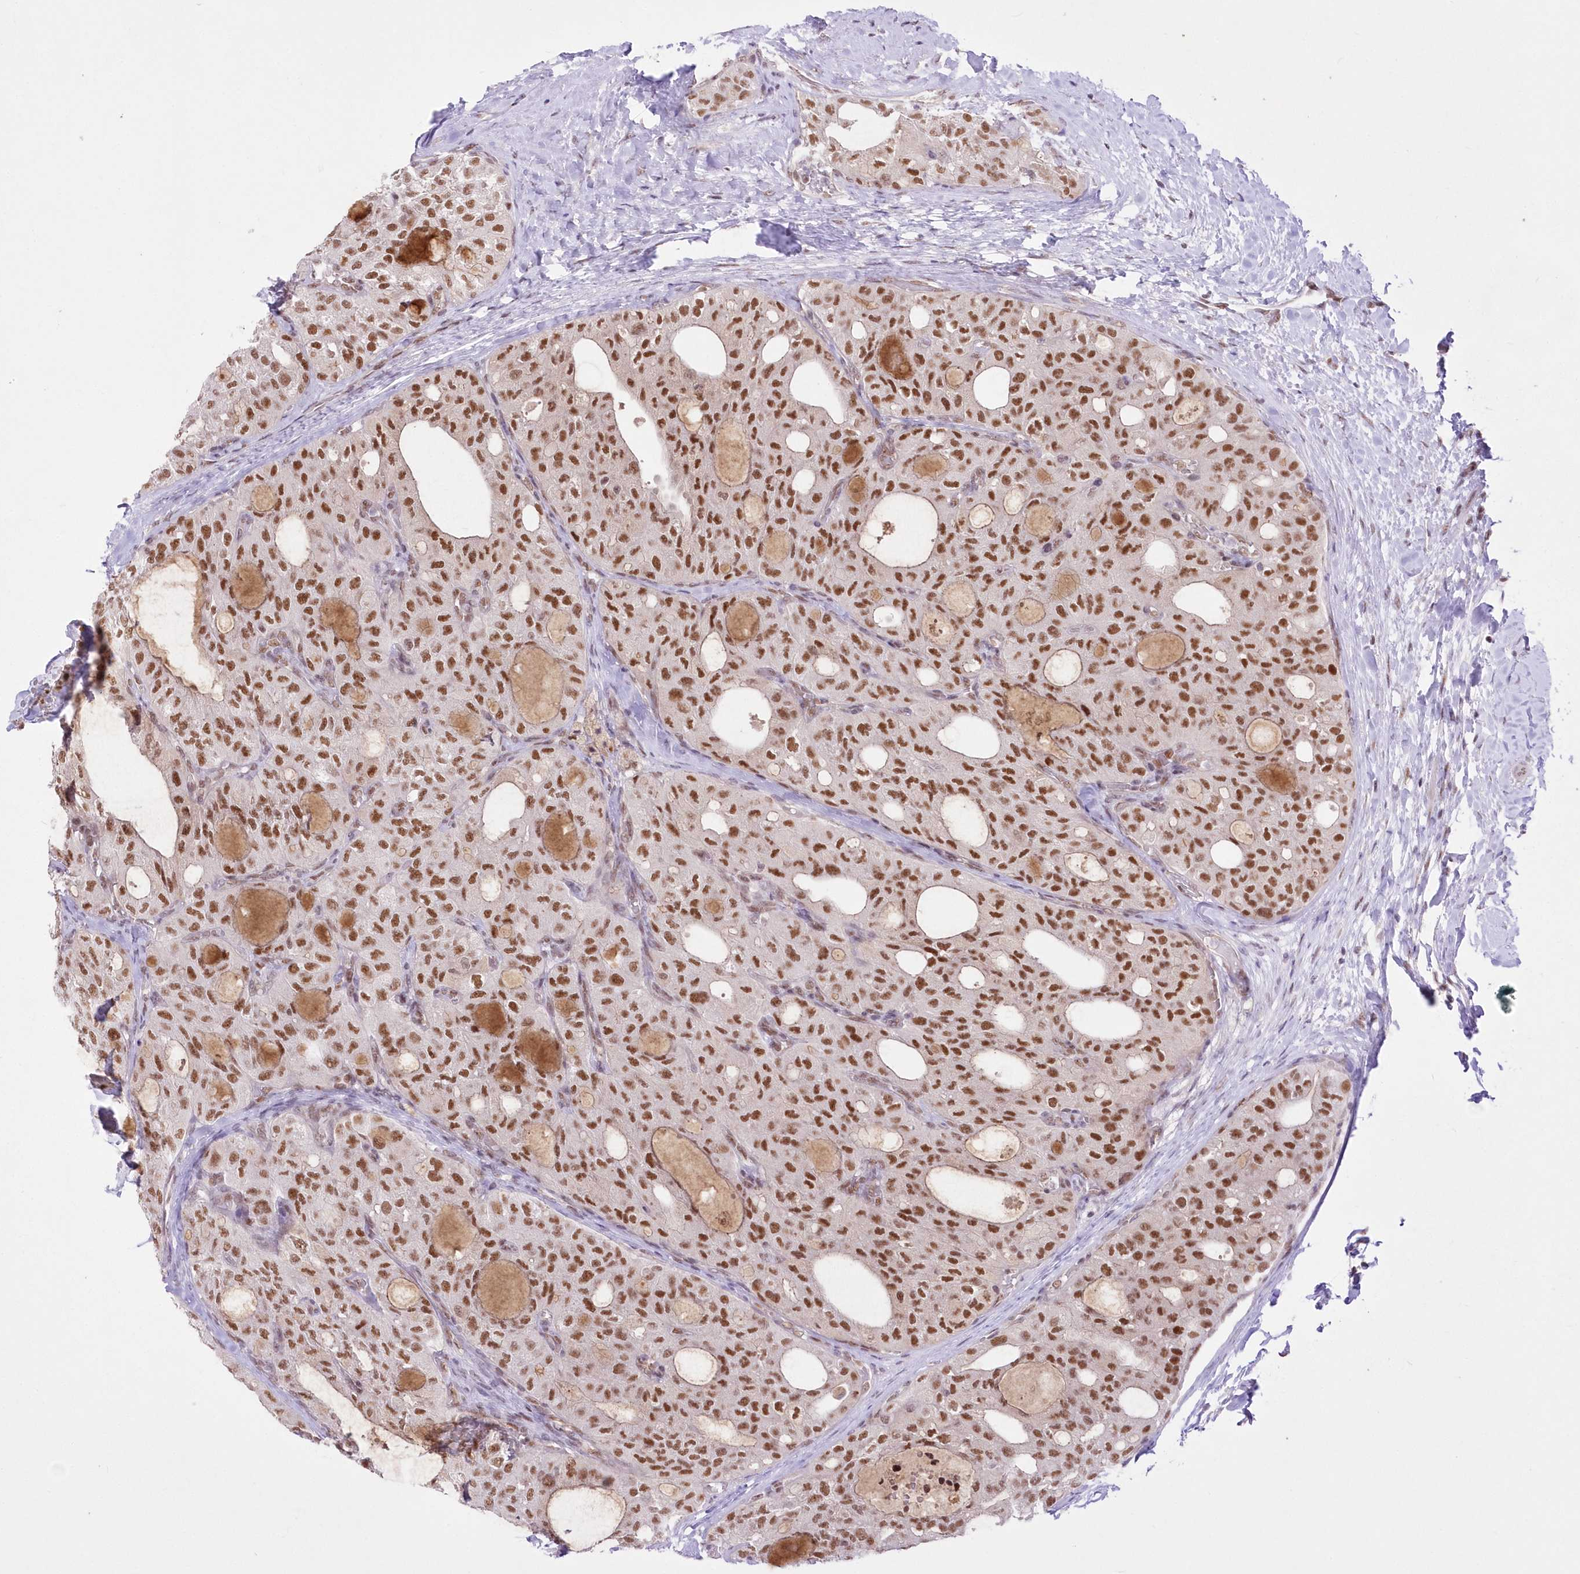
{"staining": {"intensity": "strong", "quantity": ">75%", "location": "nuclear"}, "tissue": "thyroid cancer", "cell_type": "Tumor cells", "image_type": "cancer", "snomed": [{"axis": "morphology", "description": "Follicular adenoma carcinoma, NOS"}, {"axis": "topography", "description": "Thyroid gland"}], "caption": "Follicular adenoma carcinoma (thyroid) was stained to show a protein in brown. There is high levels of strong nuclear expression in about >75% of tumor cells. (Stains: DAB (3,3'-diaminobenzidine) in brown, nuclei in blue, Microscopy: brightfield microscopy at high magnification).", "gene": "NSUN2", "patient": {"sex": "male", "age": 75}}